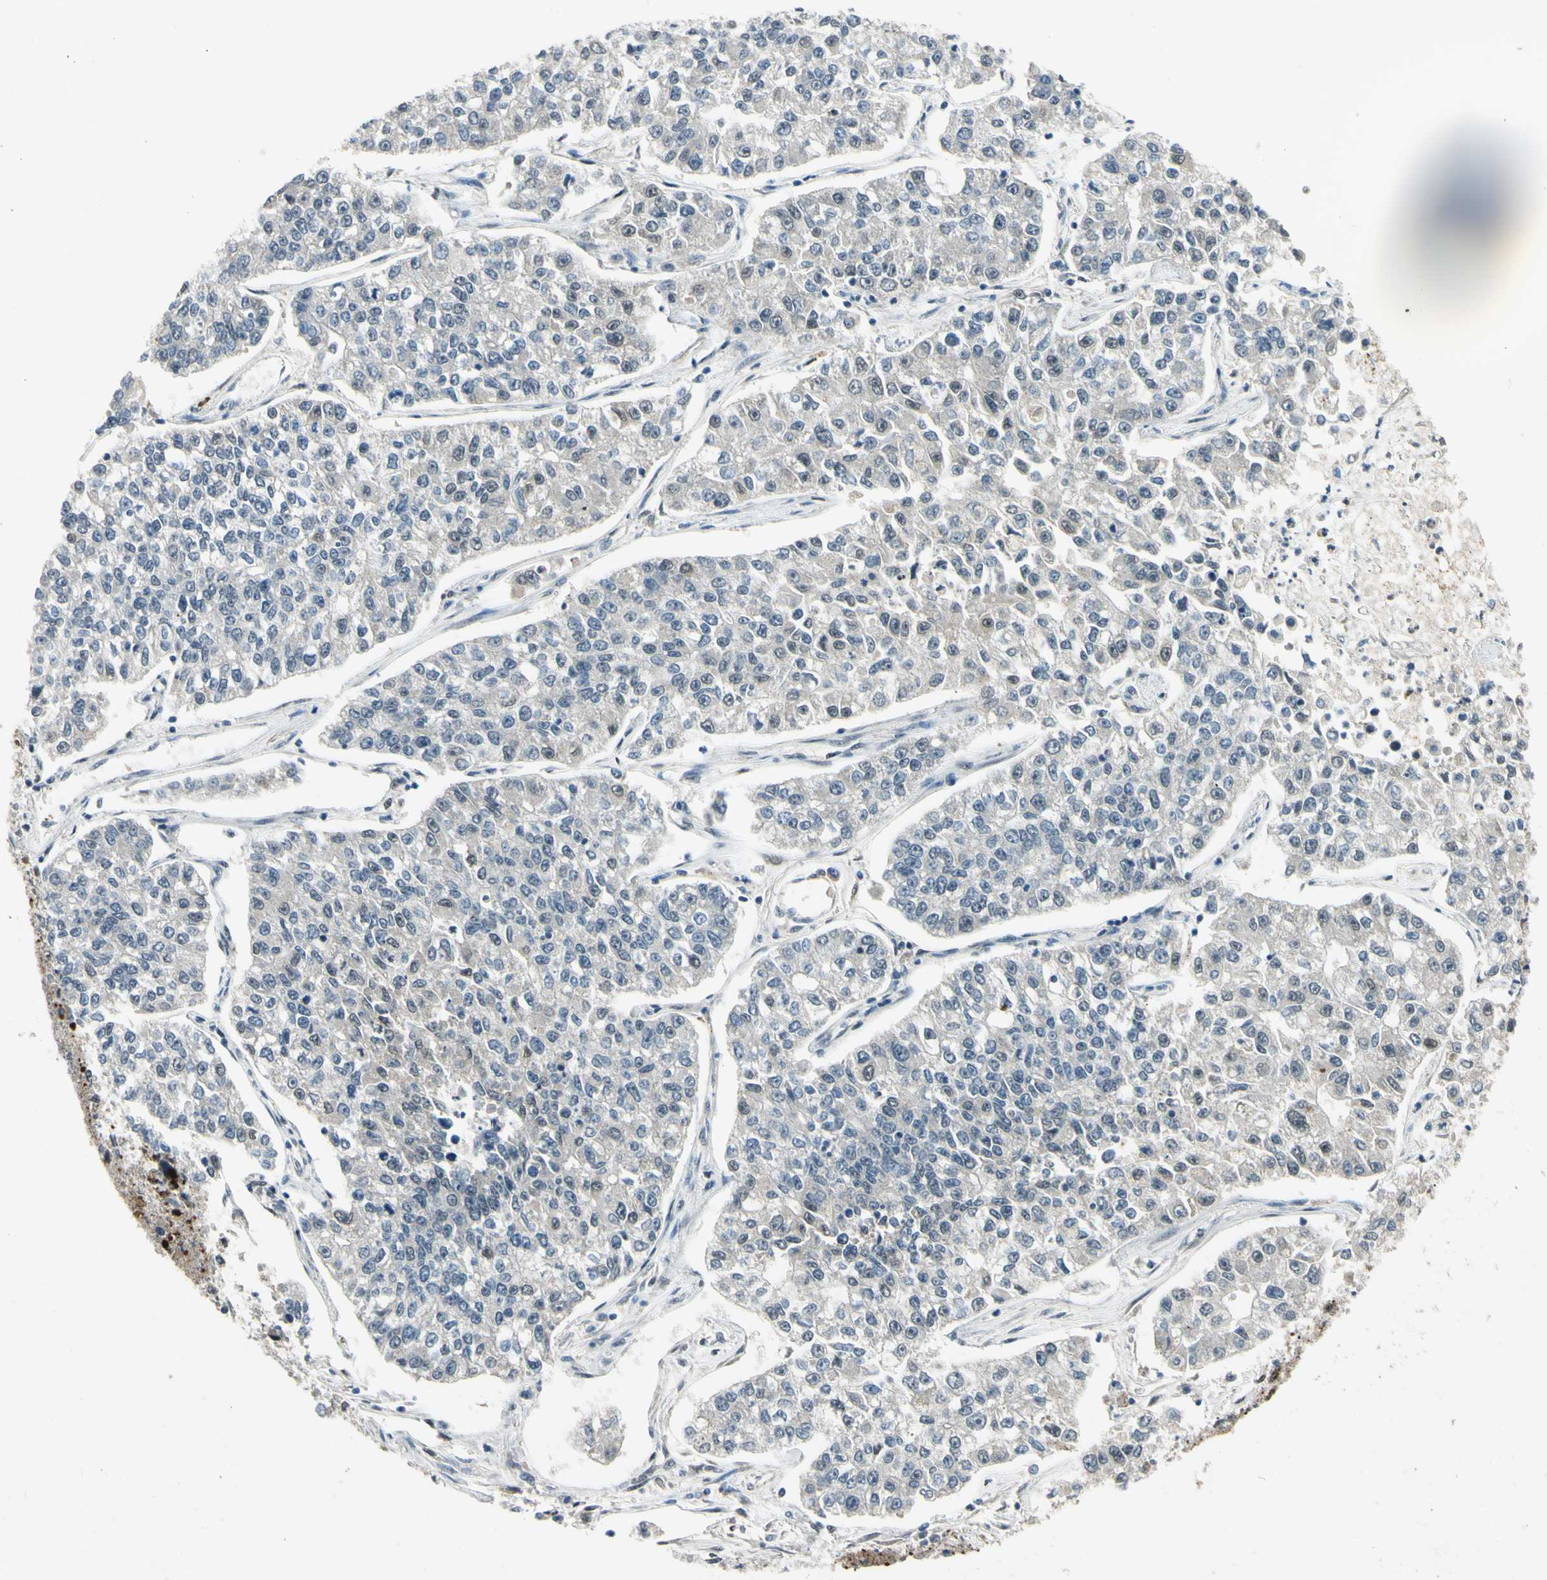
{"staining": {"intensity": "negative", "quantity": "none", "location": "none"}, "tissue": "lung cancer", "cell_type": "Tumor cells", "image_type": "cancer", "snomed": [{"axis": "morphology", "description": "Adenocarcinoma, NOS"}, {"axis": "topography", "description": "Lung"}], "caption": "This is a micrograph of immunohistochemistry (IHC) staining of adenocarcinoma (lung), which shows no expression in tumor cells. (DAB (3,3'-diaminobenzidine) IHC, high magnification).", "gene": "PSMD5", "patient": {"sex": "male", "age": 49}}